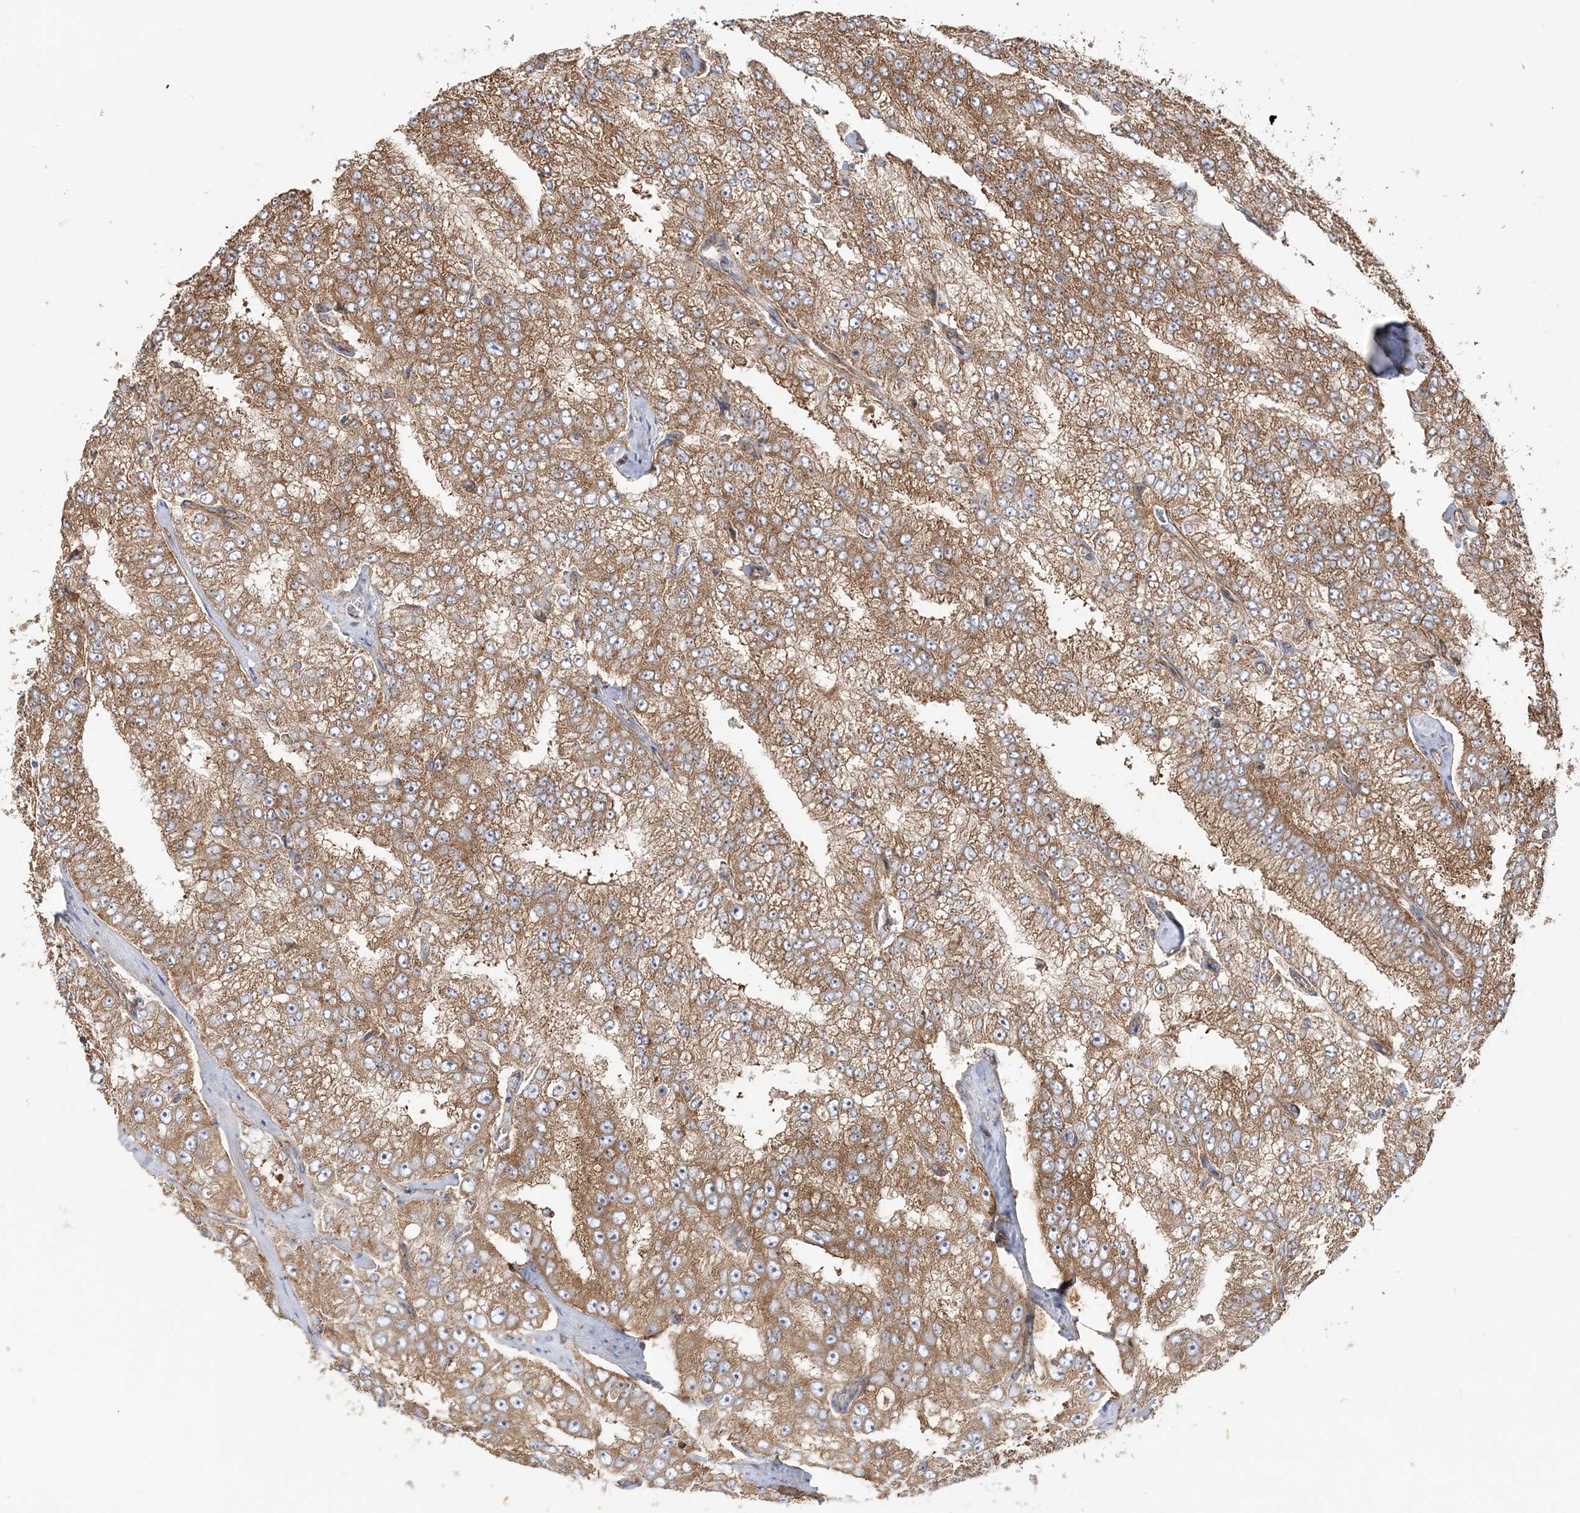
{"staining": {"intensity": "moderate", "quantity": ">75%", "location": "cytoplasmic/membranous"}, "tissue": "prostate cancer", "cell_type": "Tumor cells", "image_type": "cancer", "snomed": [{"axis": "morphology", "description": "Adenocarcinoma, High grade"}, {"axis": "topography", "description": "Prostate"}], "caption": "Protein staining of prostate high-grade adenocarcinoma tissue shows moderate cytoplasmic/membranous staining in approximately >75% of tumor cells.", "gene": "TBC1D5", "patient": {"sex": "male", "age": 58}}